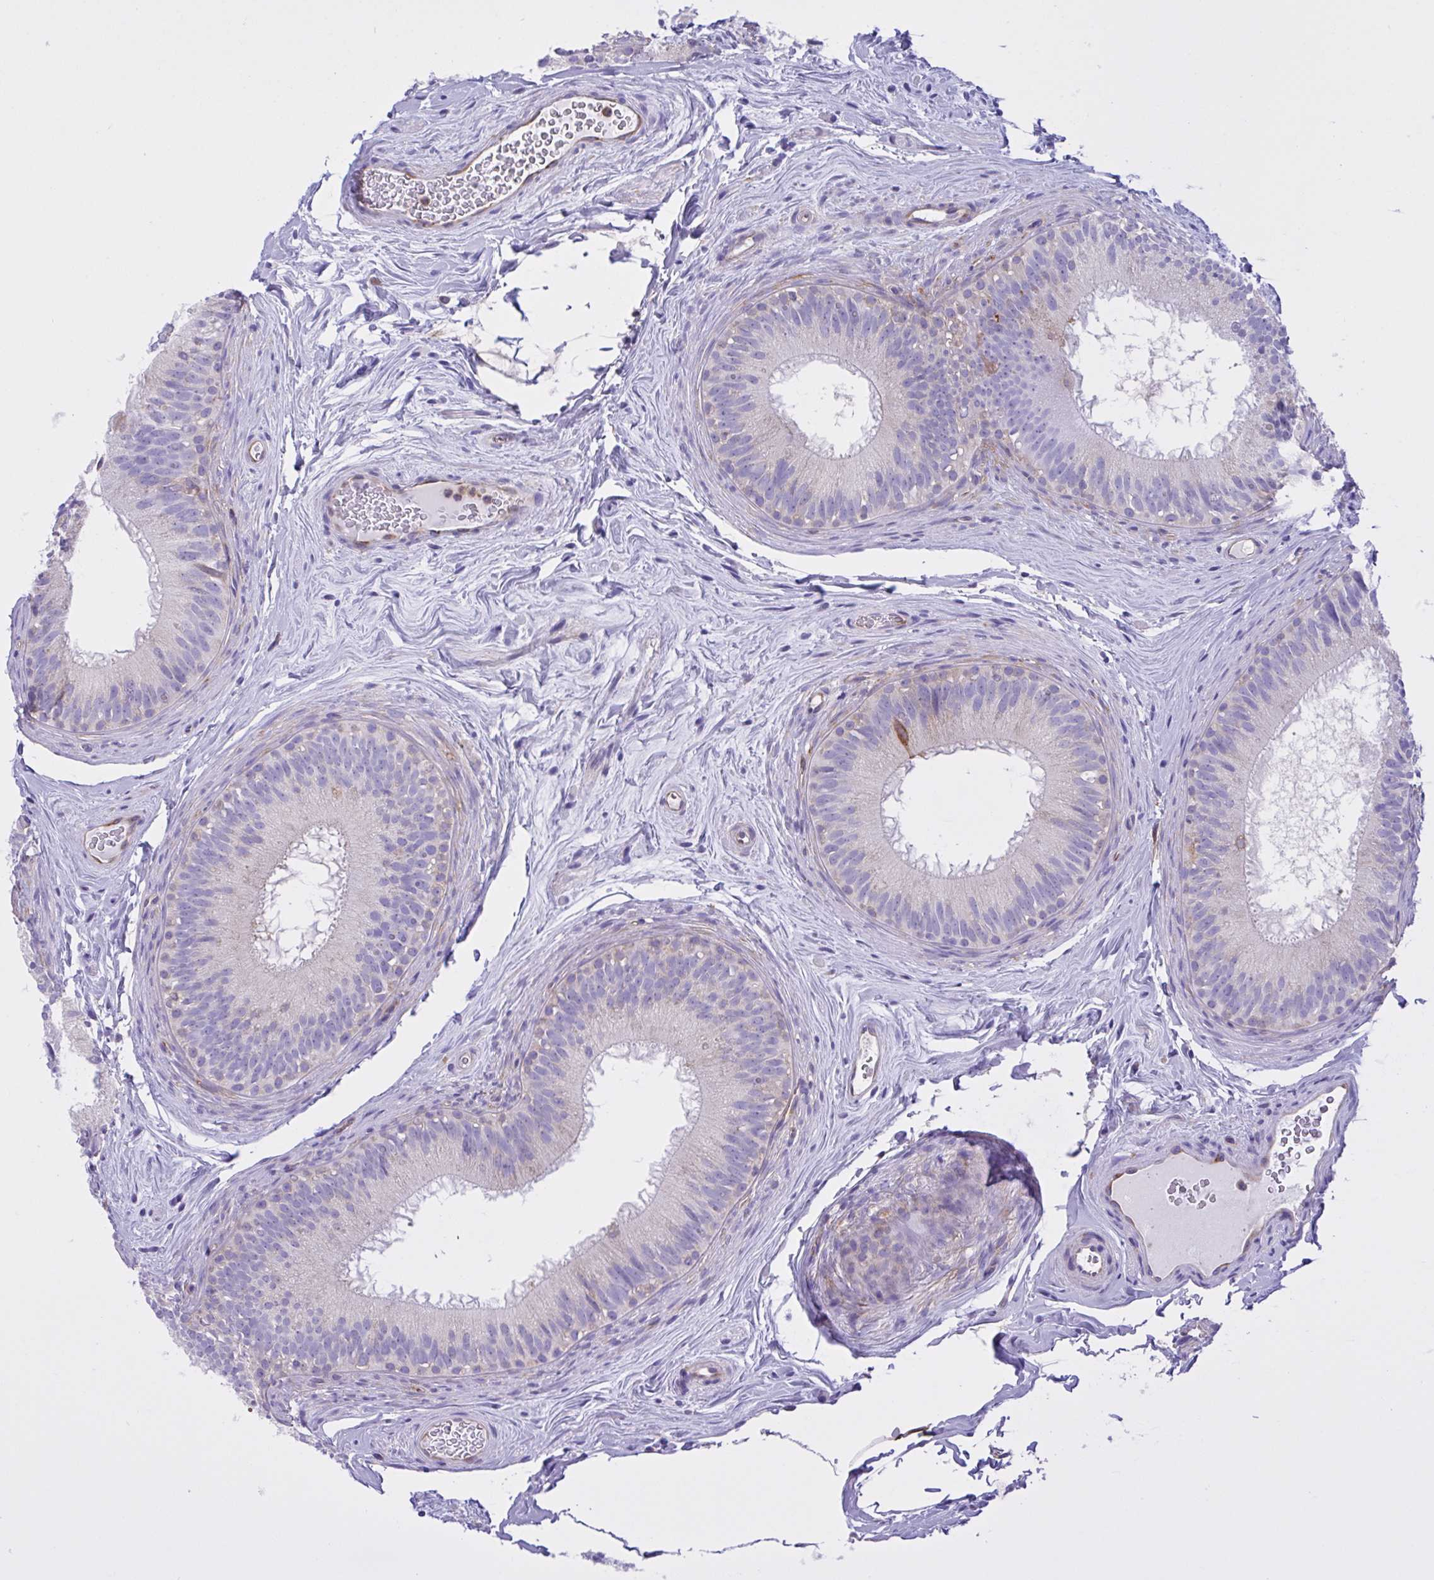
{"staining": {"intensity": "weak", "quantity": "25%-75%", "location": "cytoplasmic/membranous"}, "tissue": "epididymis", "cell_type": "Glandular cells", "image_type": "normal", "snomed": [{"axis": "morphology", "description": "Normal tissue, NOS"}, {"axis": "topography", "description": "Epididymis"}], "caption": "Human epididymis stained for a protein (brown) displays weak cytoplasmic/membranous positive positivity in about 25%-75% of glandular cells.", "gene": "OR51M1", "patient": {"sex": "male", "age": 44}}